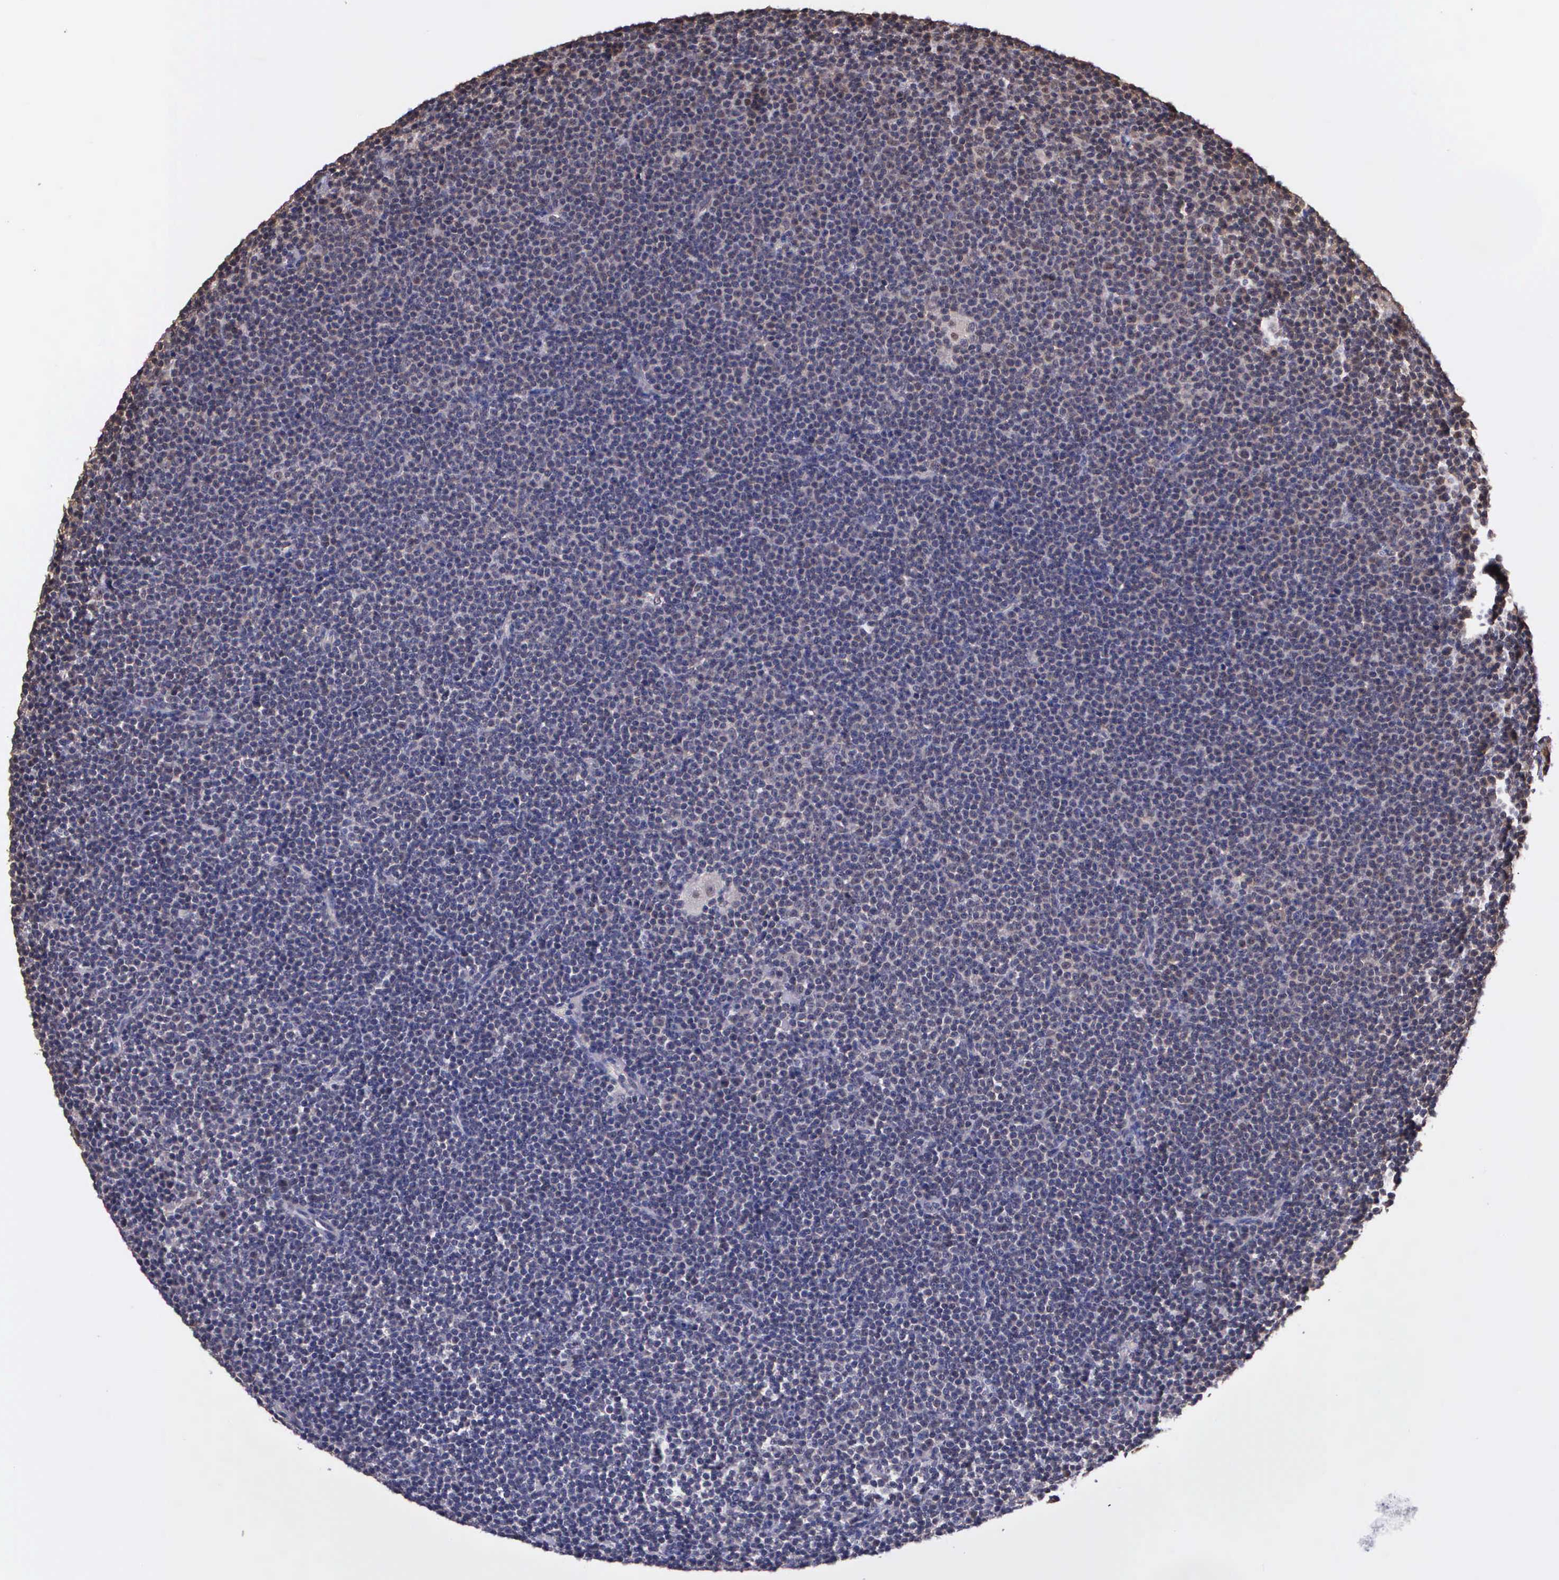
{"staining": {"intensity": "negative", "quantity": "none", "location": "none"}, "tissue": "lymphoma", "cell_type": "Tumor cells", "image_type": "cancer", "snomed": [{"axis": "morphology", "description": "Malignant lymphoma, non-Hodgkin's type, Low grade"}, {"axis": "topography", "description": "Lymph node"}], "caption": "Human low-grade malignant lymphoma, non-Hodgkin's type stained for a protein using immunohistochemistry (IHC) displays no positivity in tumor cells.", "gene": "PSMC1", "patient": {"sex": "female", "age": 69}}